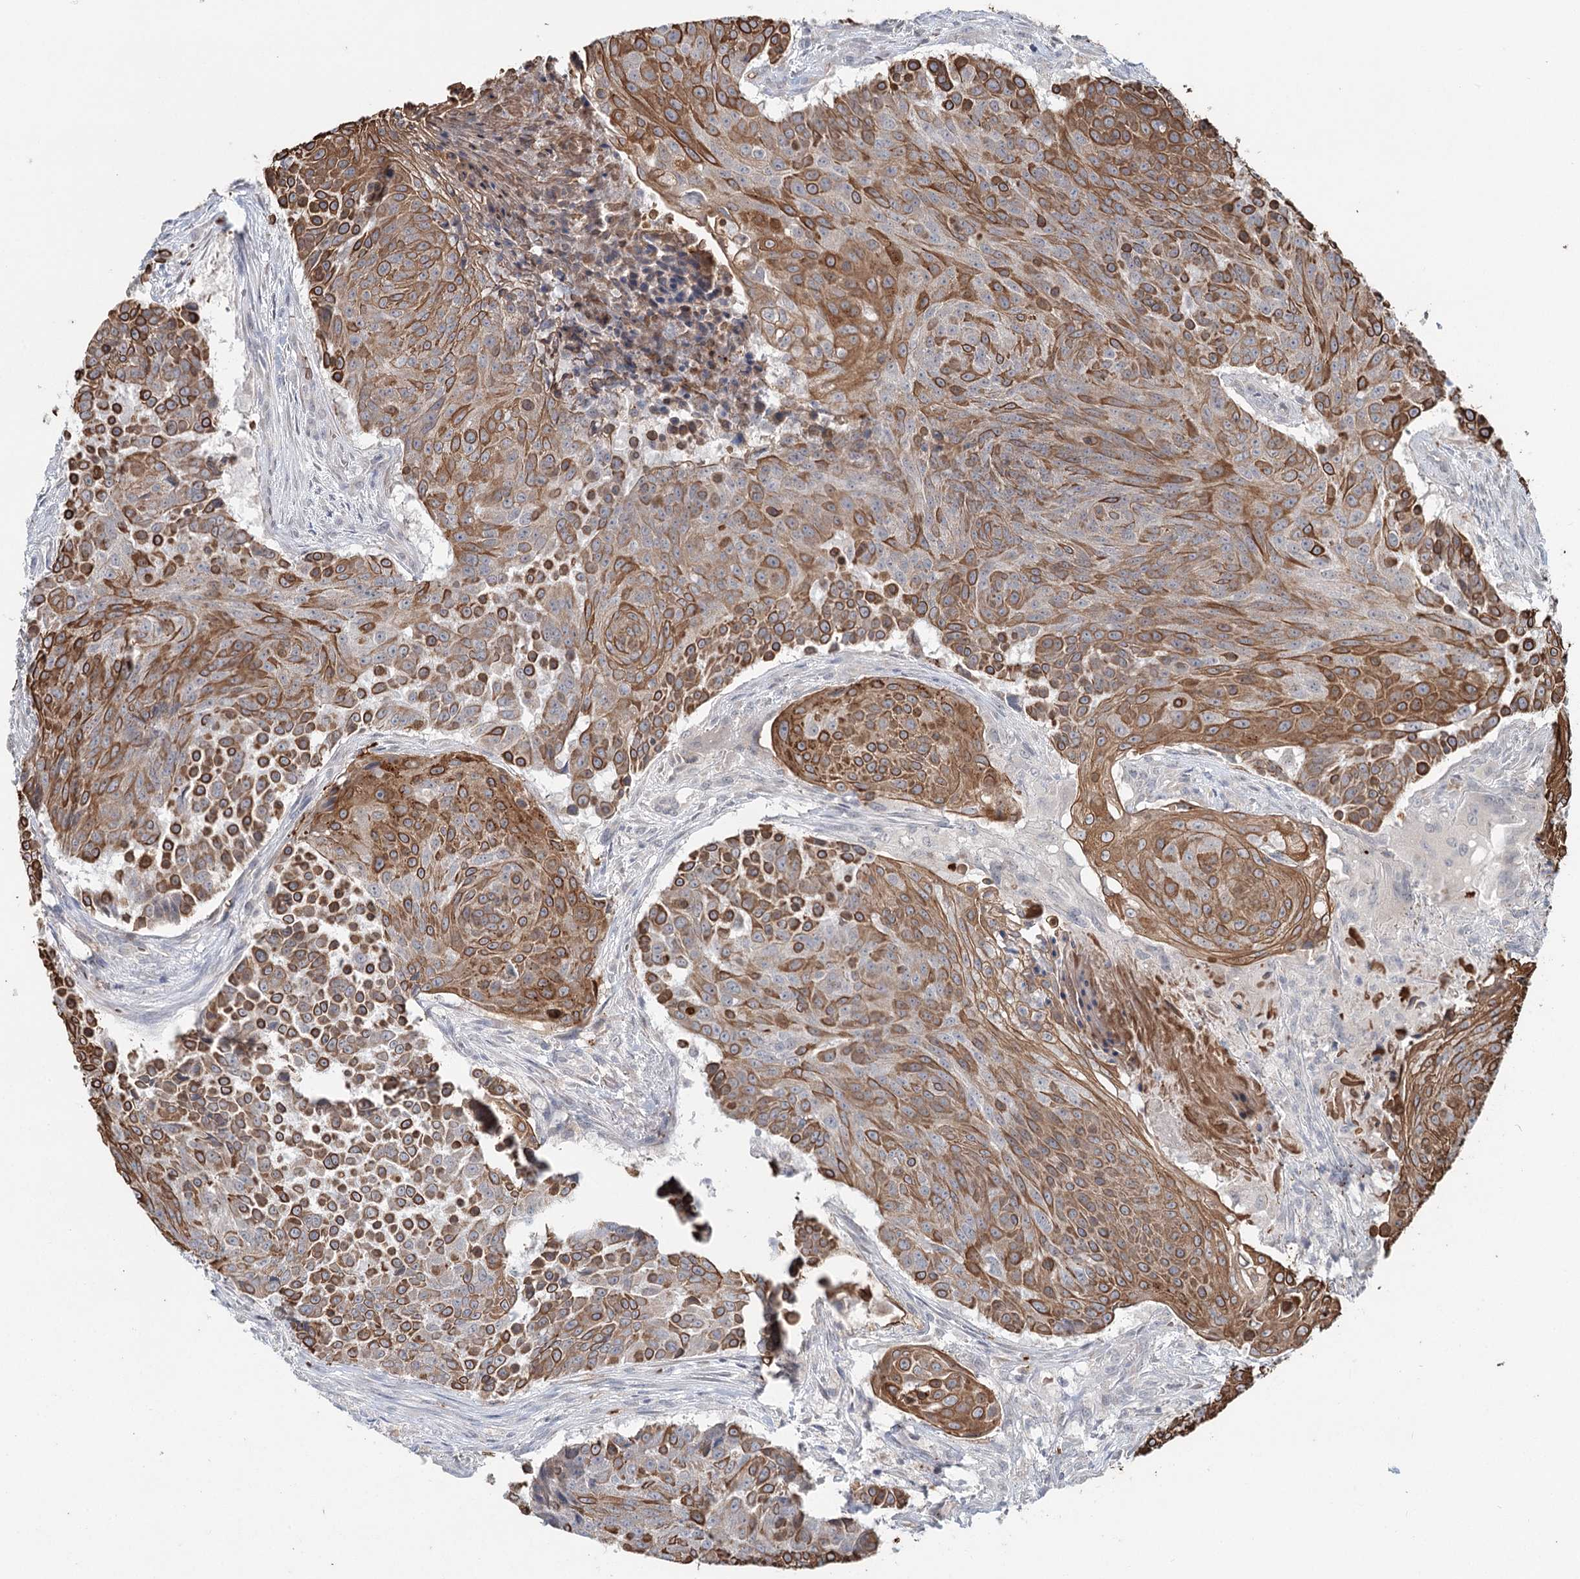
{"staining": {"intensity": "moderate", "quantity": ">75%", "location": "cytoplasmic/membranous"}, "tissue": "urothelial cancer", "cell_type": "Tumor cells", "image_type": "cancer", "snomed": [{"axis": "morphology", "description": "Urothelial carcinoma, High grade"}, {"axis": "topography", "description": "Urinary bladder"}], "caption": "Urothelial cancer tissue displays moderate cytoplasmic/membranous staining in approximately >75% of tumor cells (Stains: DAB in brown, nuclei in blue, Microscopy: brightfield microscopy at high magnification).", "gene": "FBXO7", "patient": {"sex": "female", "age": 63}}